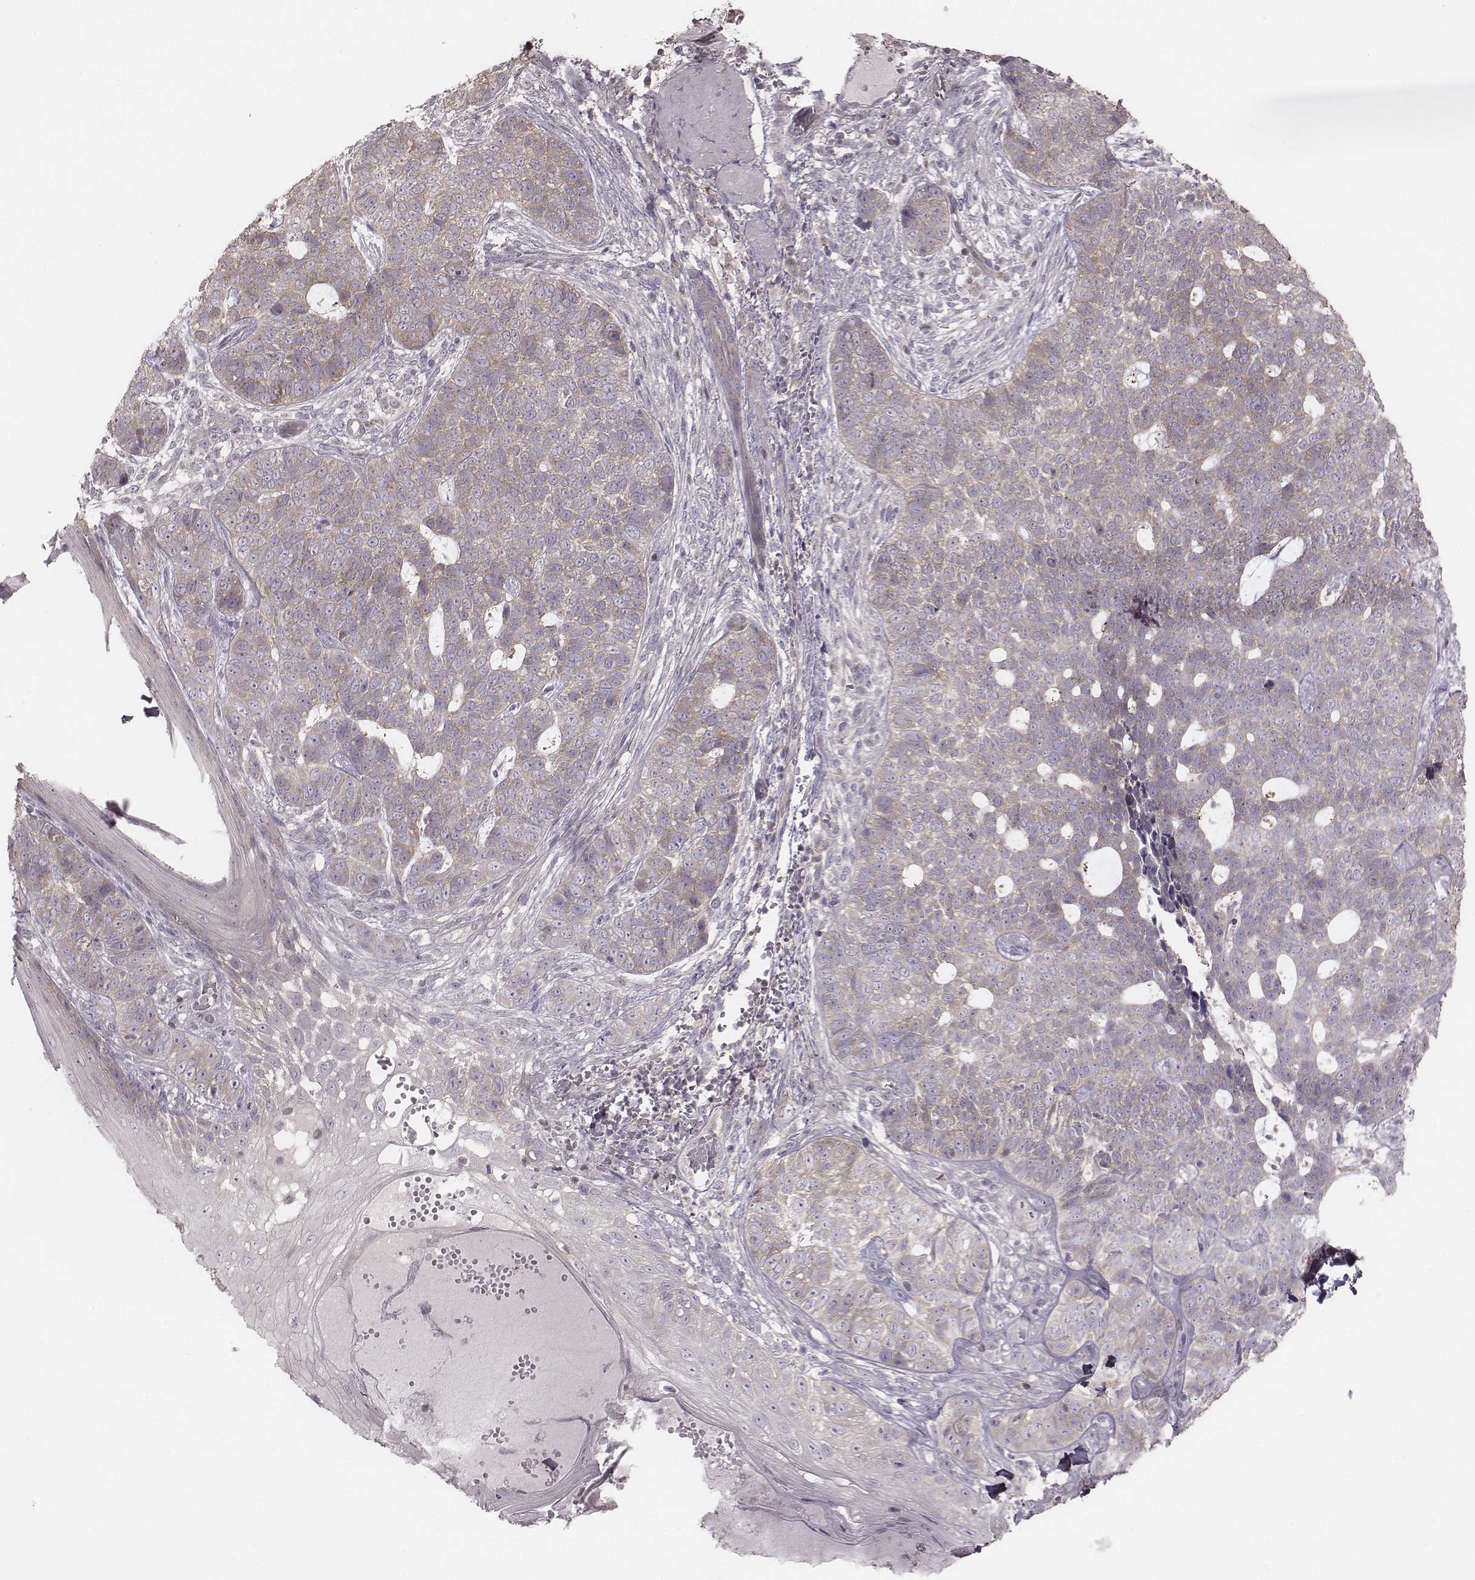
{"staining": {"intensity": "weak", "quantity": ">75%", "location": "cytoplasmic/membranous"}, "tissue": "skin cancer", "cell_type": "Tumor cells", "image_type": "cancer", "snomed": [{"axis": "morphology", "description": "Basal cell carcinoma"}, {"axis": "topography", "description": "Skin"}], "caption": "Basal cell carcinoma (skin) stained with immunohistochemistry (IHC) displays weak cytoplasmic/membranous positivity in about >75% of tumor cells.", "gene": "TDRD5", "patient": {"sex": "female", "age": 69}}